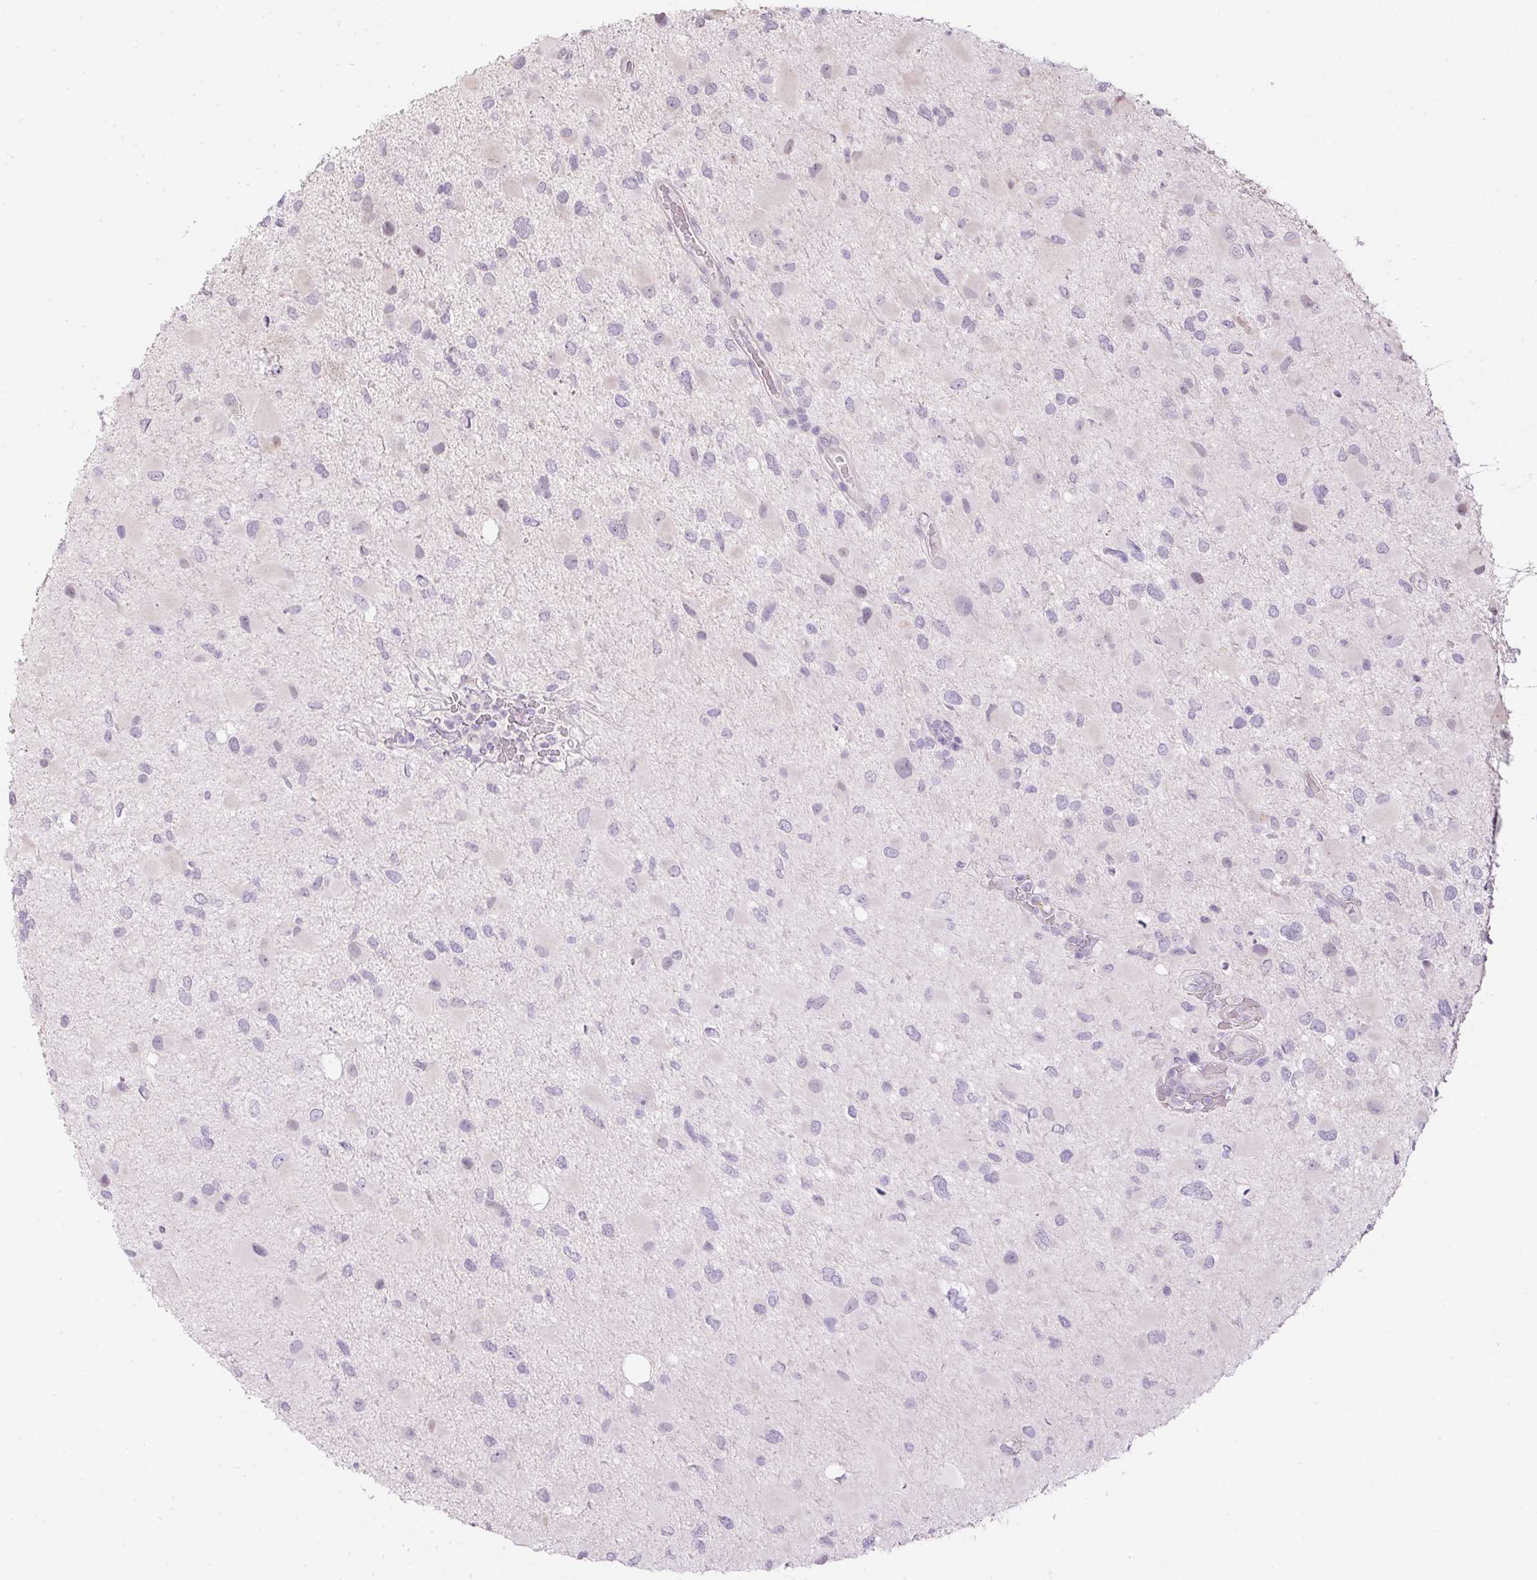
{"staining": {"intensity": "negative", "quantity": "none", "location": "none"}, "tissue": "glioma", "cell_type": "Tumor cells", "image_type": "cancer", "snomed": [{"axis": "morphology", "description": "Glioma, malignant, Low grade"}, {"axis": "topography", "description": "Brain"}], "caption": "Immunohistochemistry (IHC) image of malignant glioma (low-grade) stained for a protein (brown), which exhibits no staining in tumor cells. (DAB IHC, high magnification).", "gene": "CTCFL", "patient": {"sex": "female", "age": 32}}